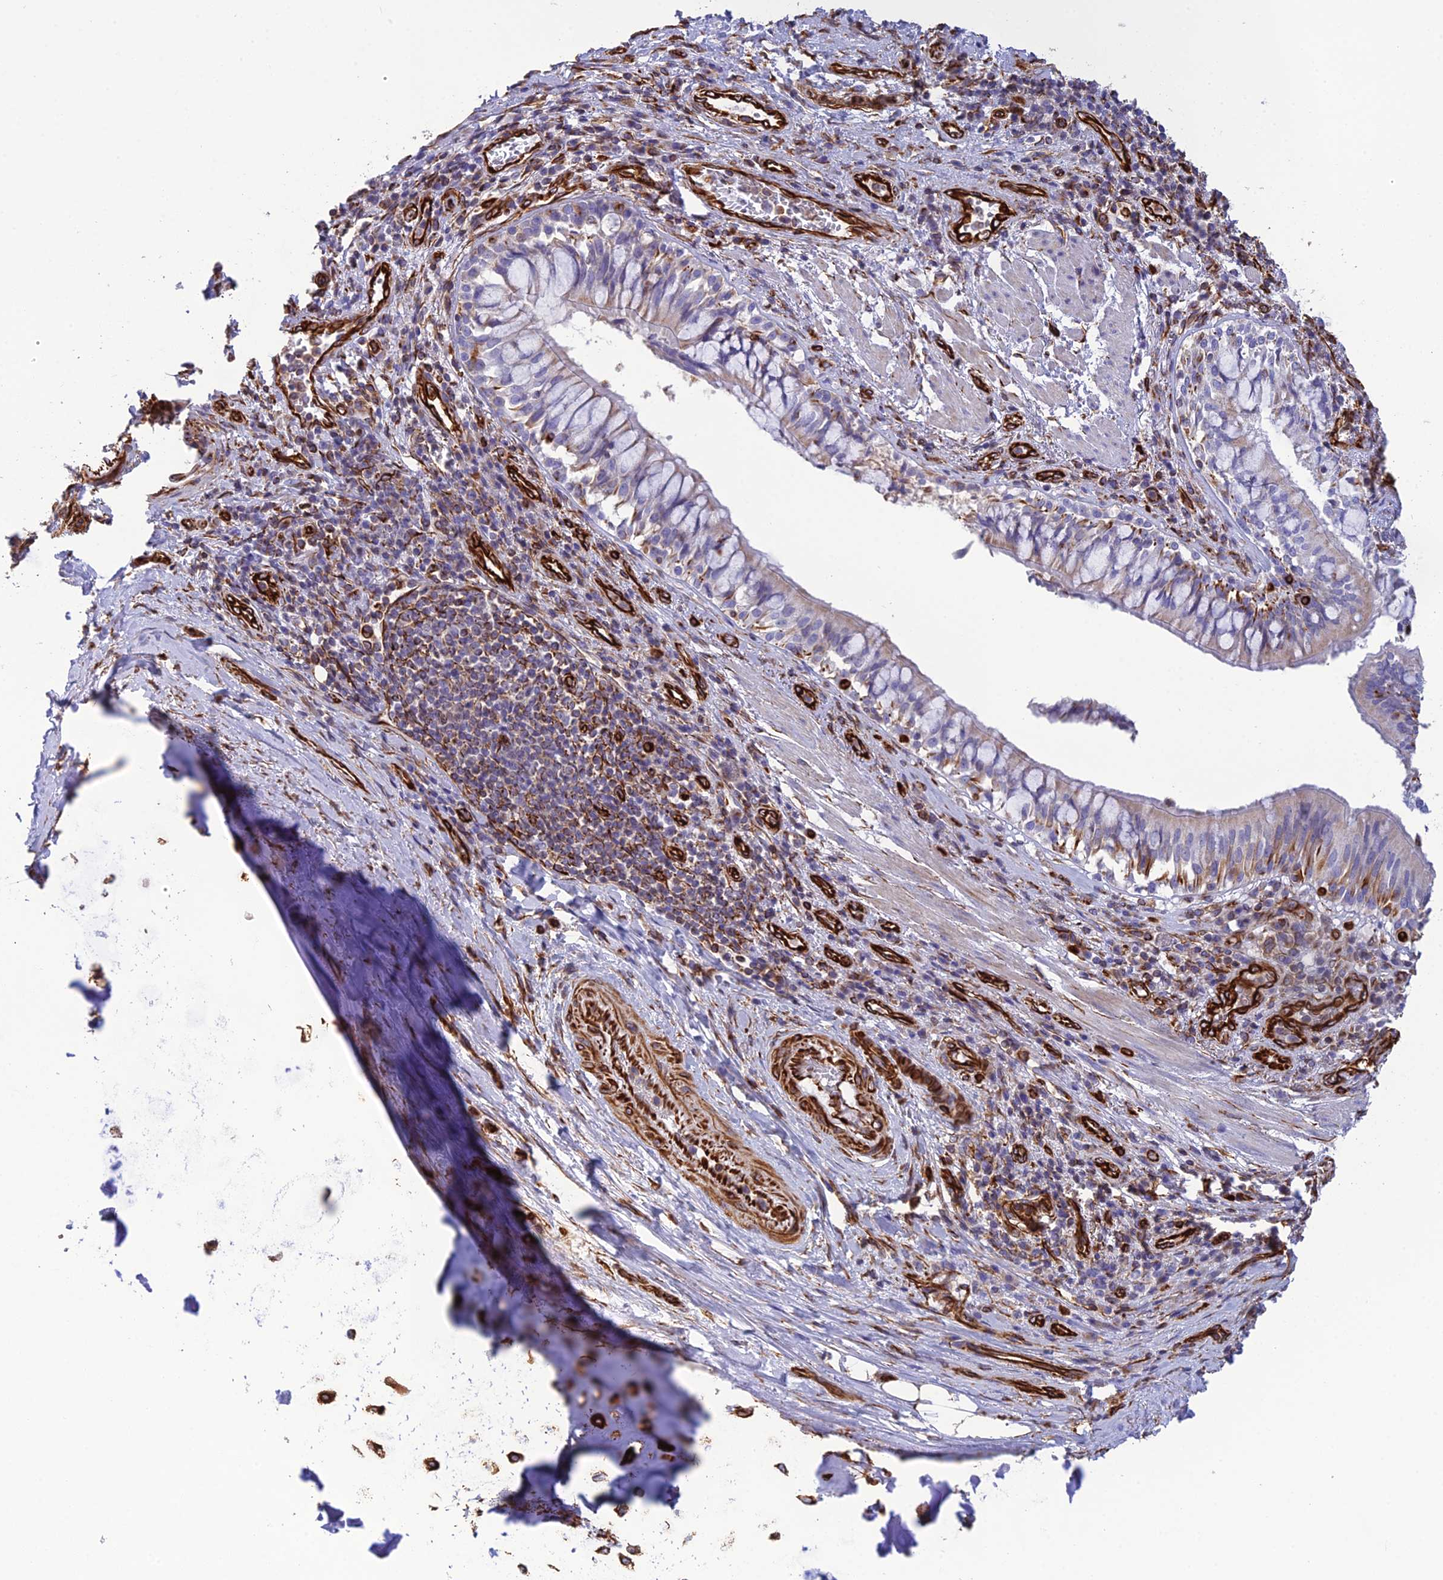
{"staining": {"intensity": "moderate", "quantity": ">75%", "location": "cytoplasmic/membranous"}, "tissue": "adipose tissue", "cell_type": "Adipocytes", "image_type": "normal", "snomed": [{"axis": "morphology", "description": "Normal tissue, NOS"}, {"axis": "morphology", "description": "Squamous cell carcinoma, NOS"}, {"axis": "topography", "description": "Bronchus"}, {"axis": "topography", "description": "Lung"}], "caption": "Moderate cytoplasmic/membranous protein positivity is present in about >75% of adipocytes in adipose tissue. The staining is performed using DAB (3,3'-diaminobenzidine) brown chromogen to label protein expression. The nuclei are counter-stained blue using hematoxylin.", "gene": "FBXL20", "patient": {"sex": "male", "age": 64}}